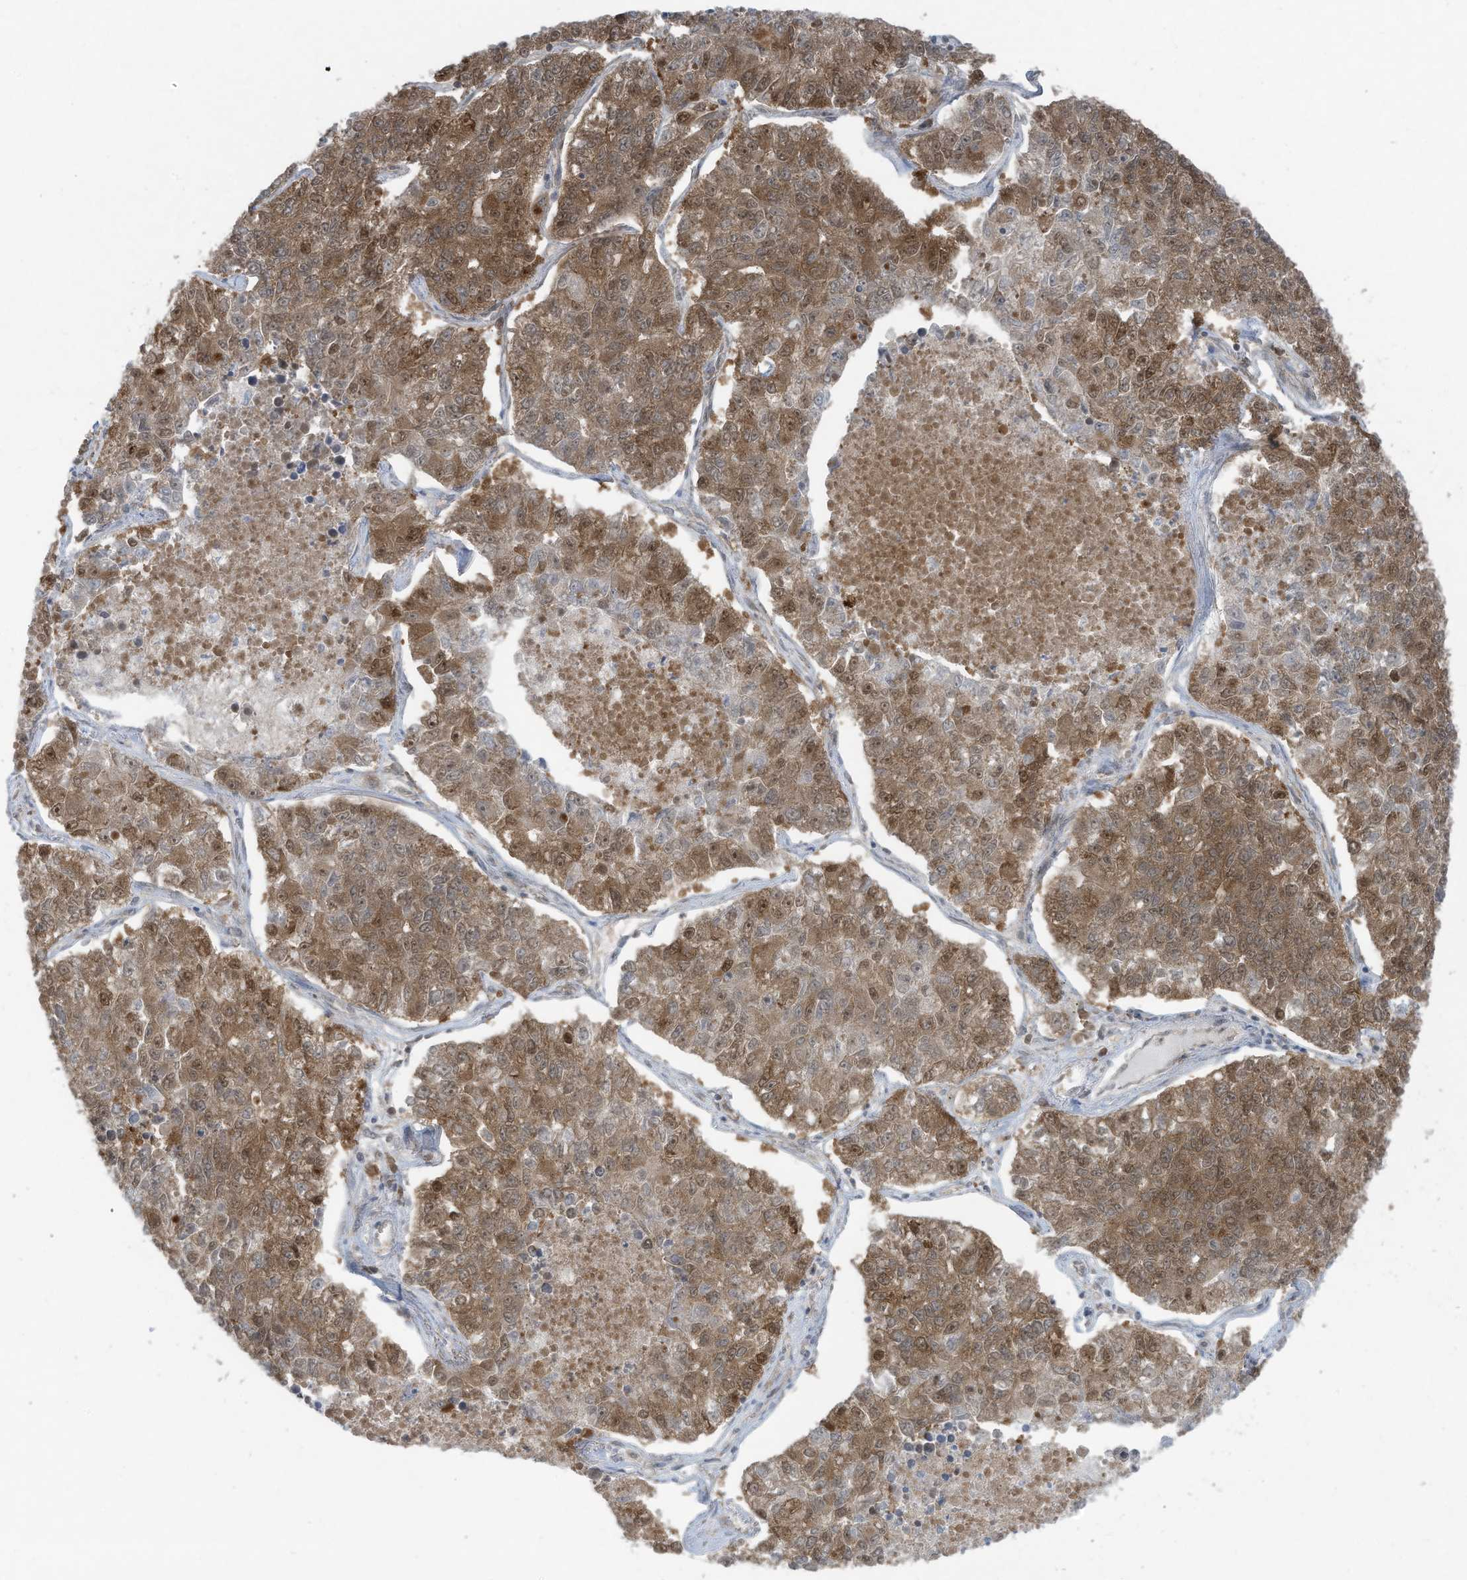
{"staining": {"intensity": "strong", "quantity": "25%-75%", "location": "cytoplasmic/membranous,nuclear"}, "tissue": "lung cancer", "cell_type": "Tumor cells", "image_type": "cancer", "snomed": [{"axis": "morphology", "description": "Adenocarcinoma, NOS"}, {"axis": "topography", "description": "Lung"}], "caption": "Human lung cancer (adenocarcinoma) stained with a brown dye exhibits strong cytoplasmic/membranous and nuclear positive expression in about 25%-75% of tumor cells.", "gene": "OLA1", "patient": {"sex": "male", "age": 49}}